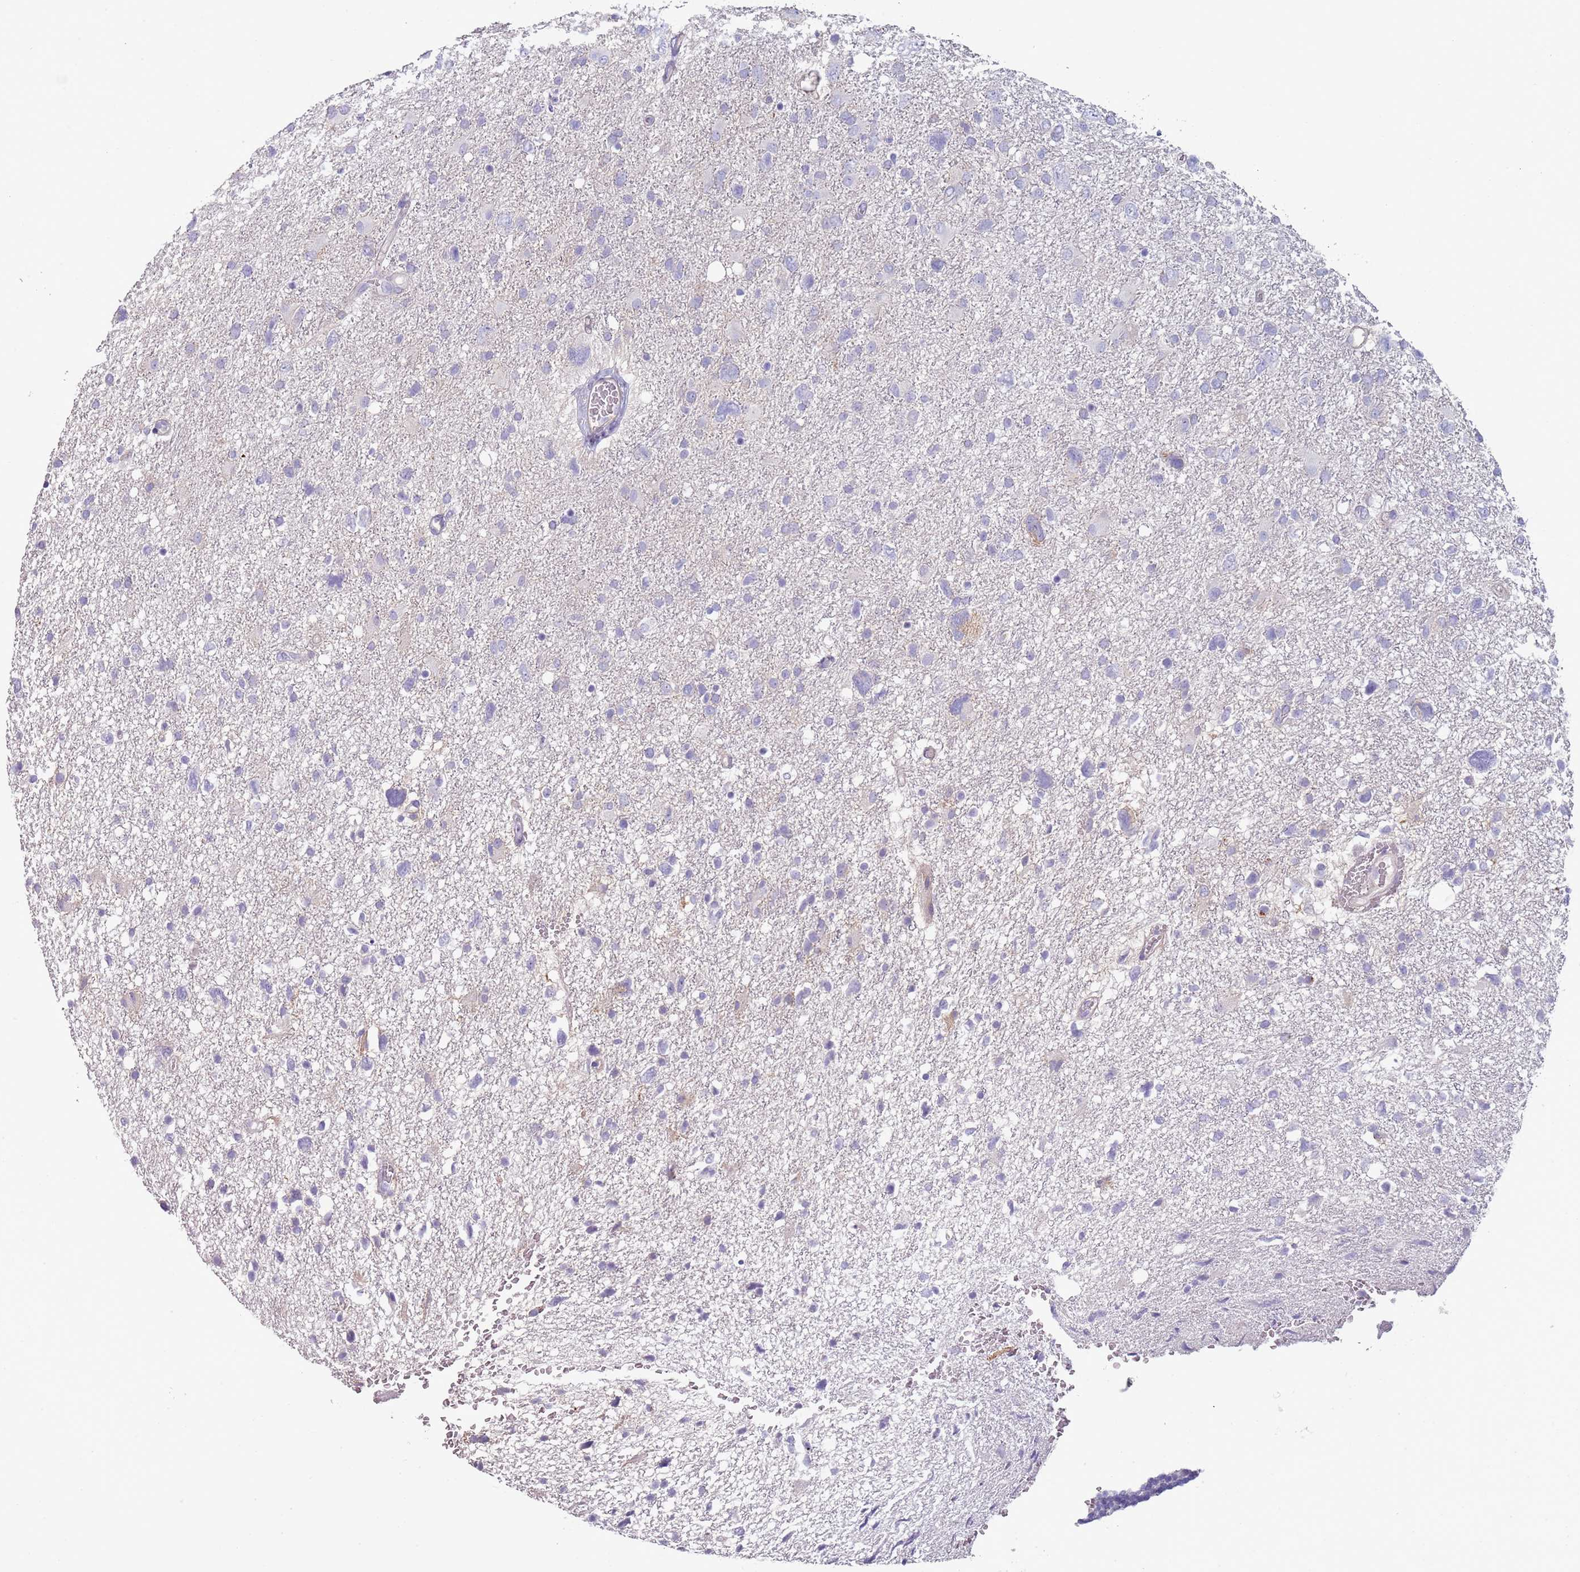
{"staining": {"intensity": "negative", "quantity": "none", "location": "none"}, "tissue": "glioma", "cell_type": "Tumor cells", "image_type": "cancer", "snomed": [{"axis": "morphology", "description": "Glioma, malignant, High grade"}, {"axis": "topography", "description": "Brain"}], "caption": "Immunohistochemistry micrograph of human glioma stained for a protein (brown), which reveals no expression in tumor cells.", "gene": "NBPF3", "patient": {"sex": "male", "age": 61}}